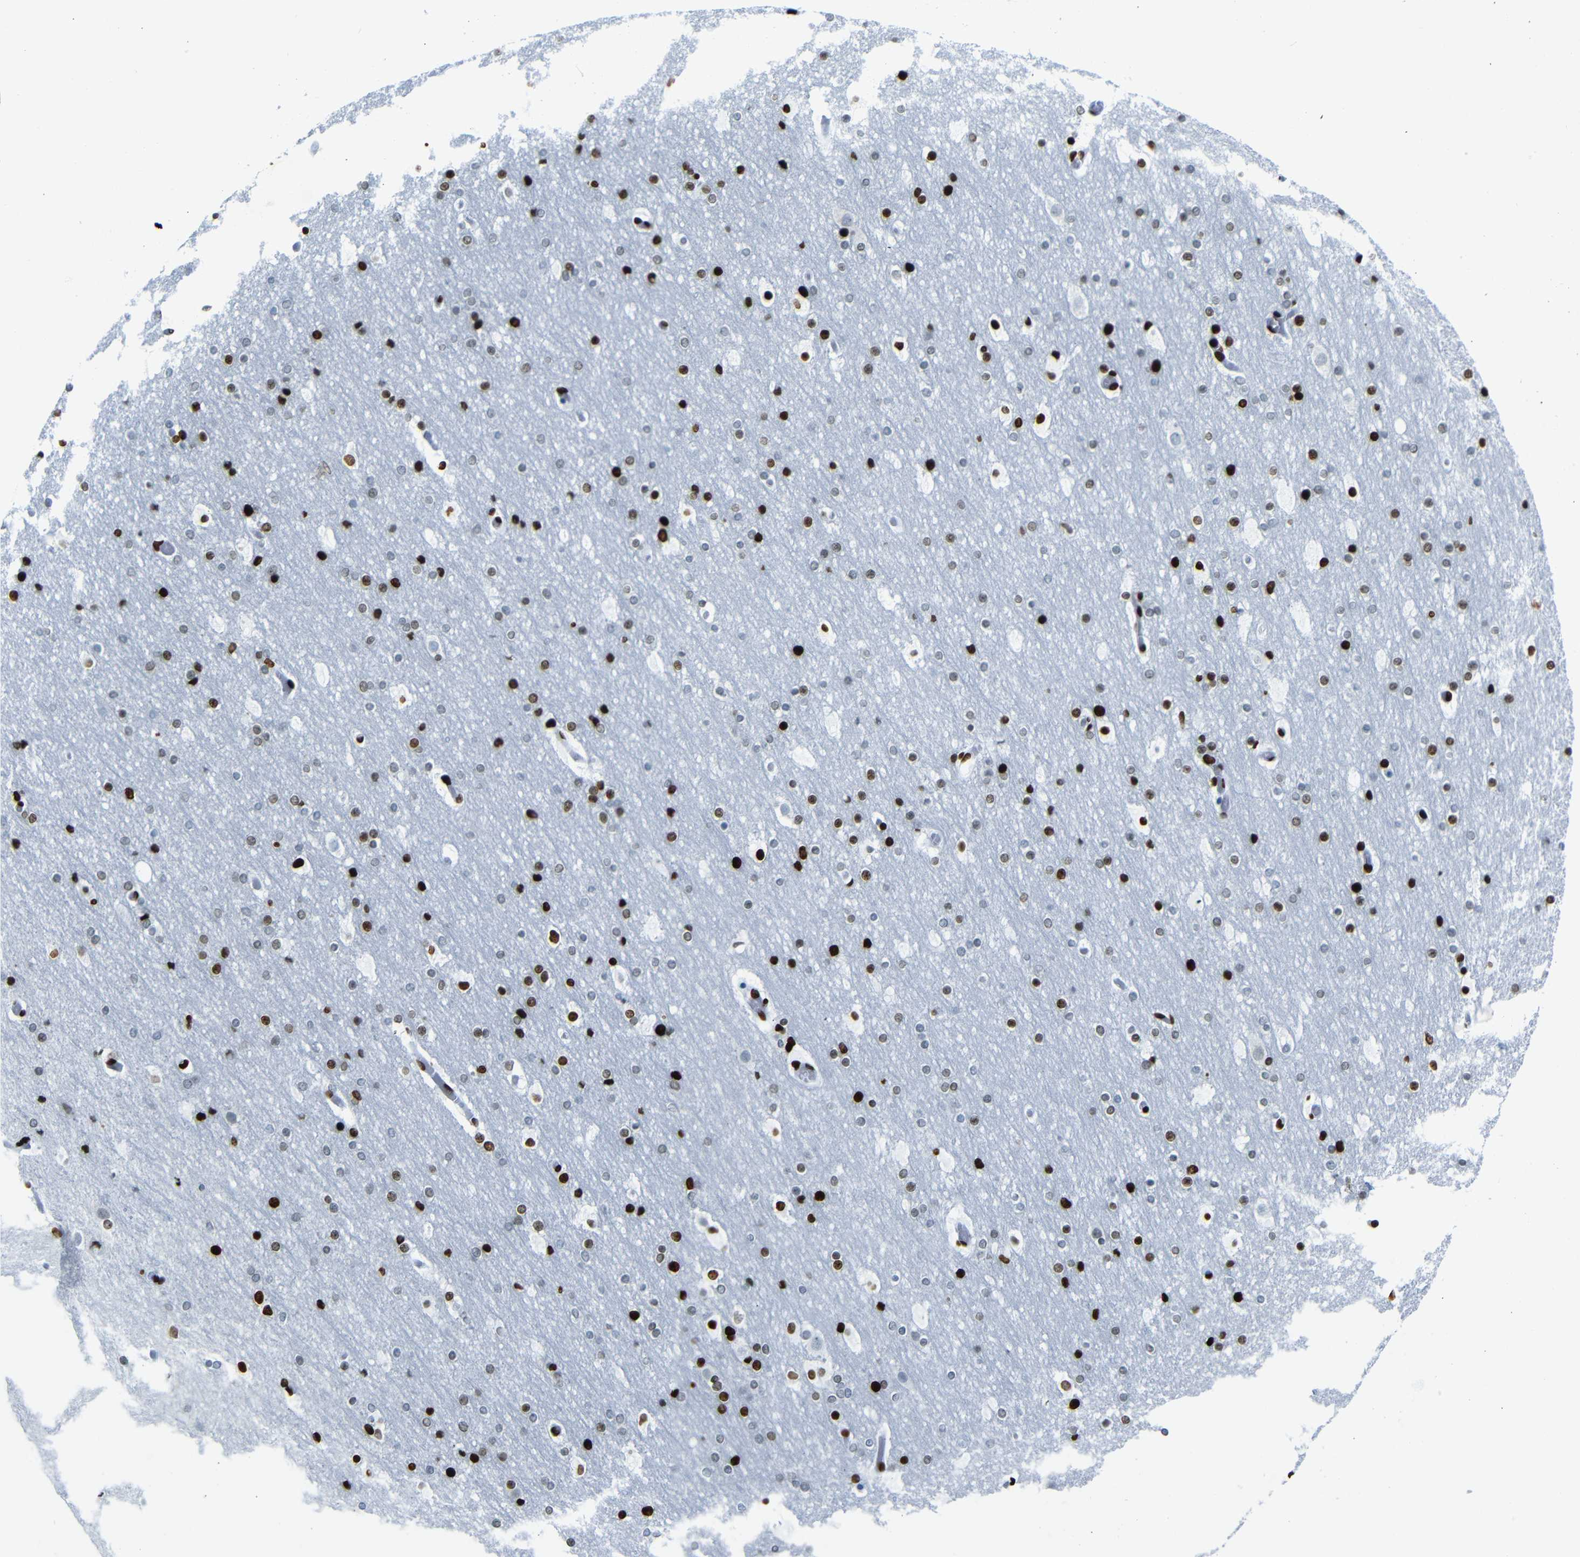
{"staining": {"intensity": "strong", "quantity": ">75%", "location": "nuclear"}, "tissue": "cerebral cortex", "cell_type": "Endothelial cells", "image_type": "normal", "snomed": [{"axis": "morphology", "description": "Normal tissue, NOS"}, {"axis": "topography", "description": "Cerebral cortex"}], "caption": "Endothelial cells show strong nuclear staining in about >75% of cells in unremarkable cerebral cortex. Immunohistochemistry stains the protein of interest in brown and the nuclei are stained blue.", "gene": "NPIPB15", "patient": {"sex": "male", "age": 57}}